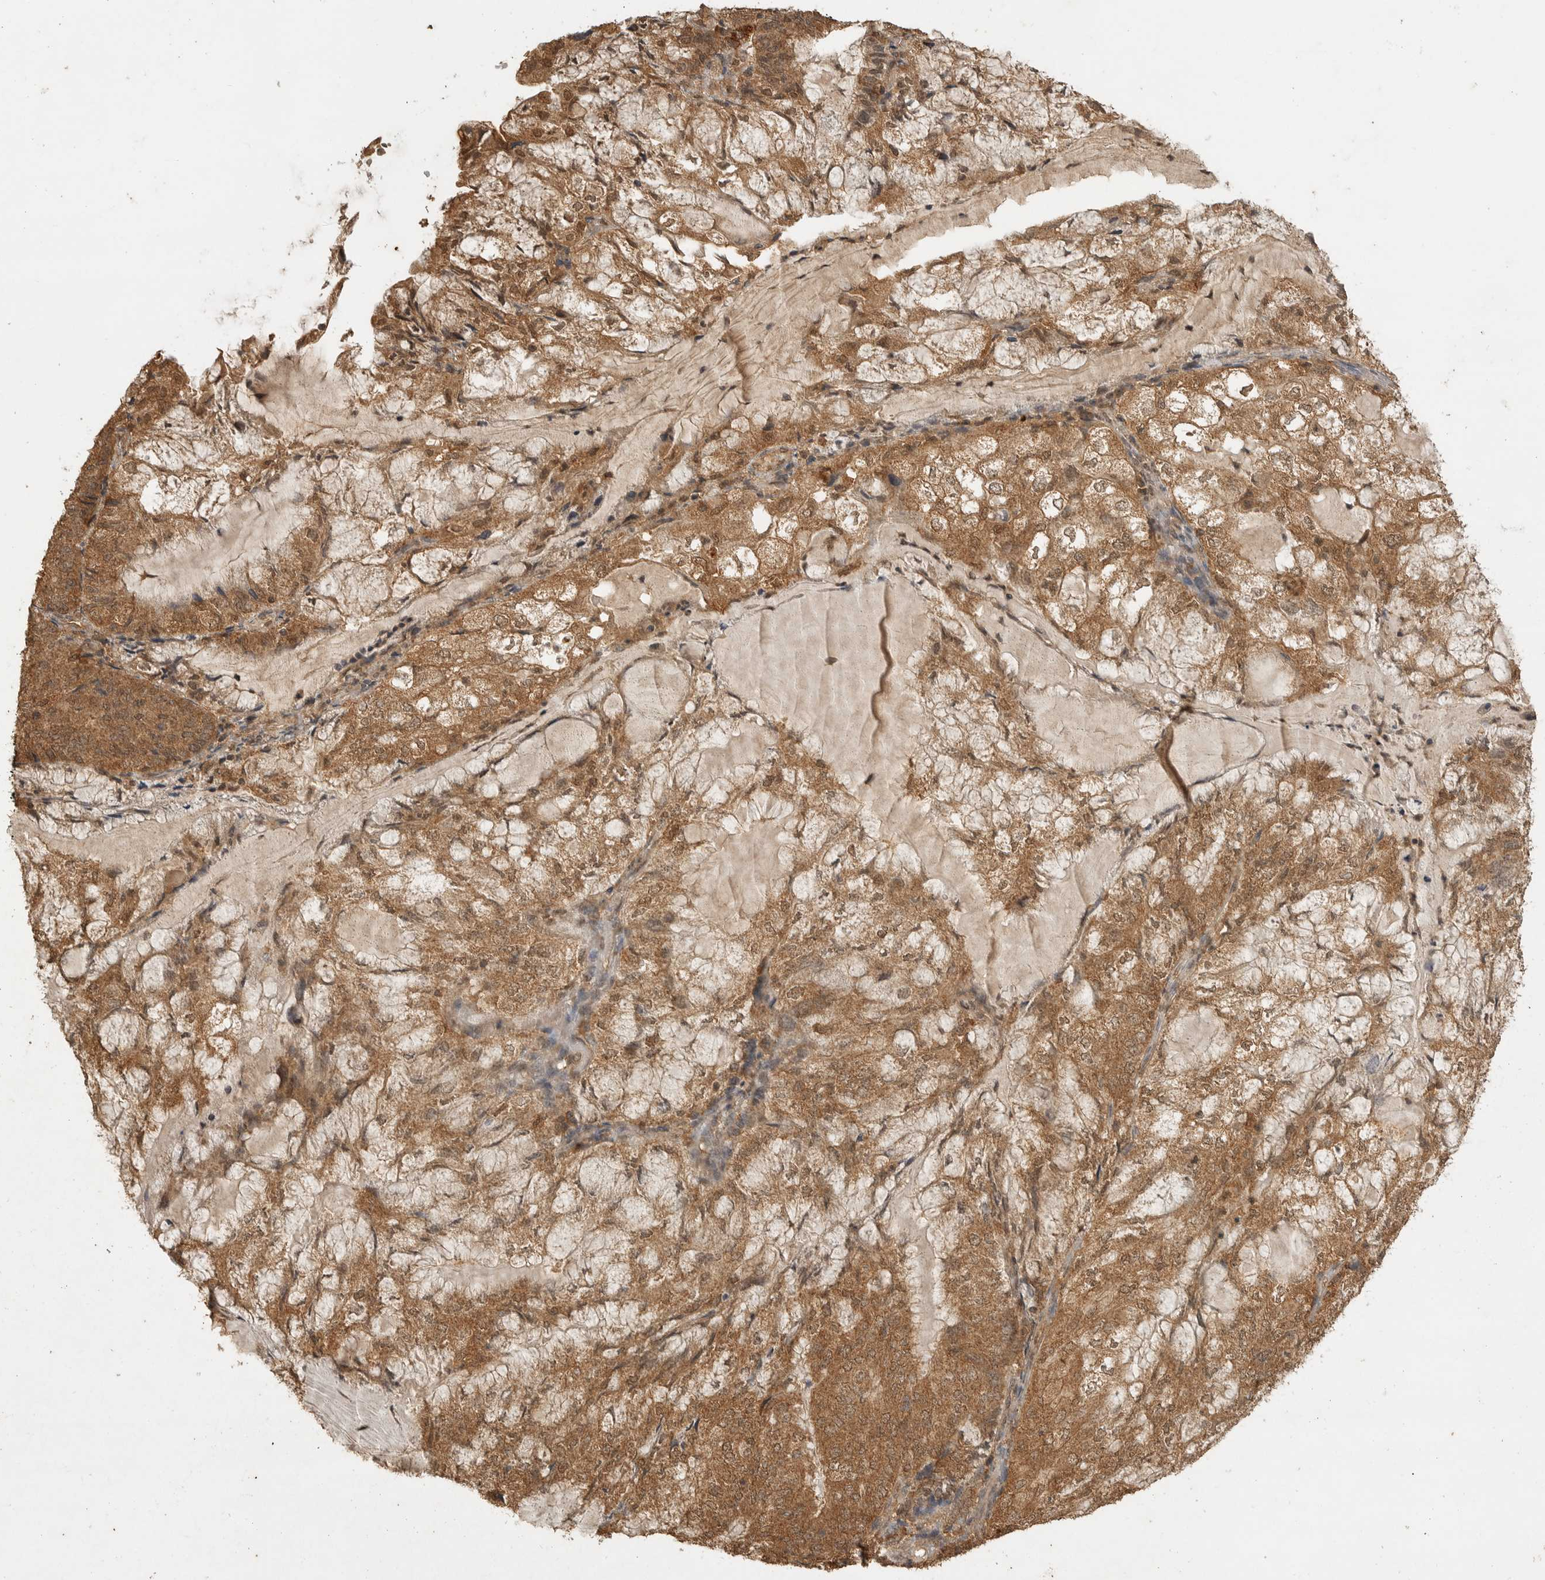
{"staining": {"intensity": "moderate", "quantity": ">75%", "location": "cytoplasmic/membranous,nuclear"}, "tissue": "endometrial cancer", "cell_type": "Tumor cells", "image_type": "cancer", "snomed": [{"axis": "morphology", "description": "Adenocarcinoma, NOS"}, {"axis": "topography", "description": "Endometrium"}], "caption": "The immunohistochemical stain shows moderate cytoplasmic/membranous and nuclear positivity in tumor cells of adenocarcinoma (endometrial) tissue. The staining was performed using DAB to visualize the protein expression in brown, while the nuclei were stained in blue with hematoxylin (Magnification: 20x).", "gene": "ICOSLG", "patient": {"sex": "female", "age": 81}}